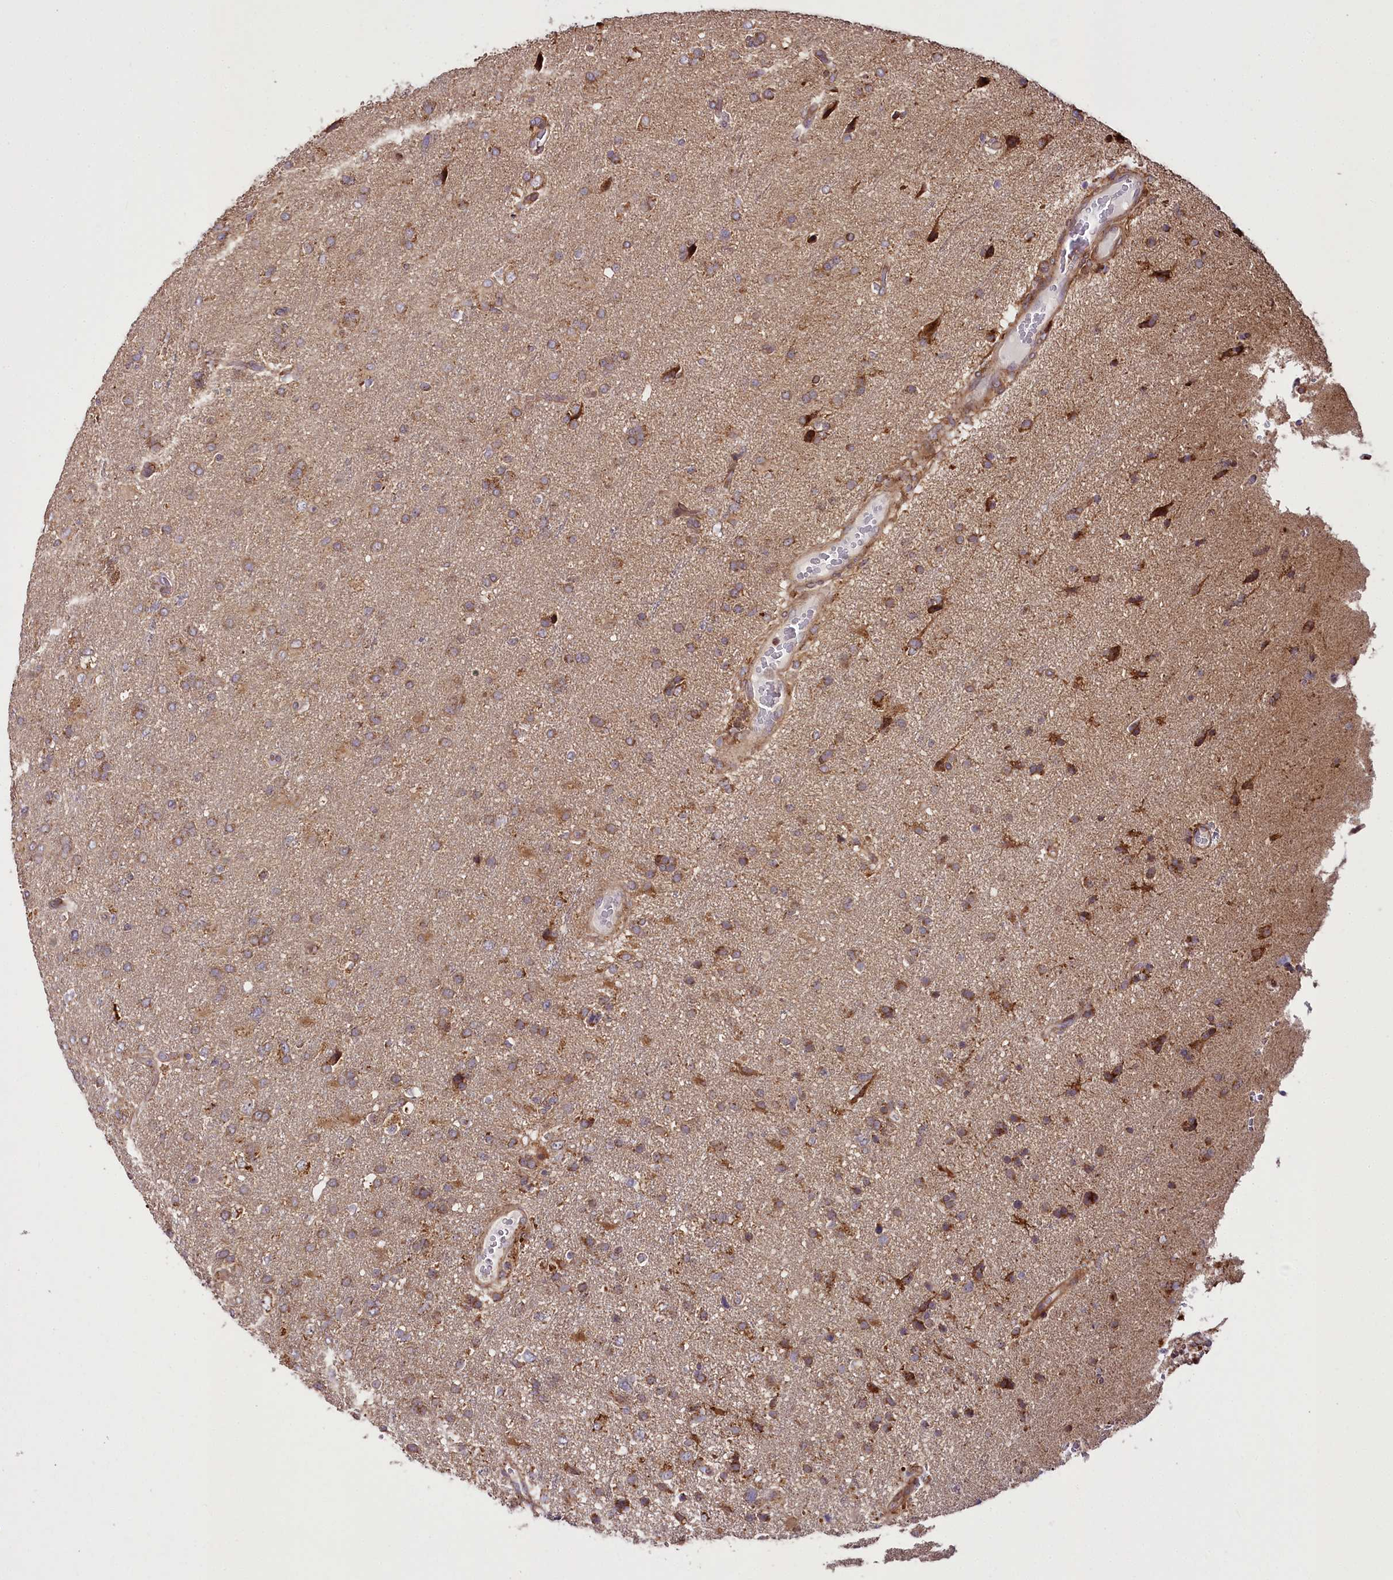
{"staining": {"intensity": "moderate", "quantity": "25%-75%", "location": "cytoplasmic/membranous"}, "tissue": "glioma", "cell_type": "Tumor cells", "image_type": "cancer", "snomed": [{"axis": "morphology", "description": "Glioma, malignant, High grade"}, {"axis": "topography", "description": "Brain"}], "caption": "Immunohistochemical staining of human glioma shows moderate cytoplasmic/membranous protein expression in about 25%-75% of tumor cells. (IHC, brightfield microscopy, high magnification).", "gene": "RAB7A", "patient": {"sex": "male", "age": 61}}